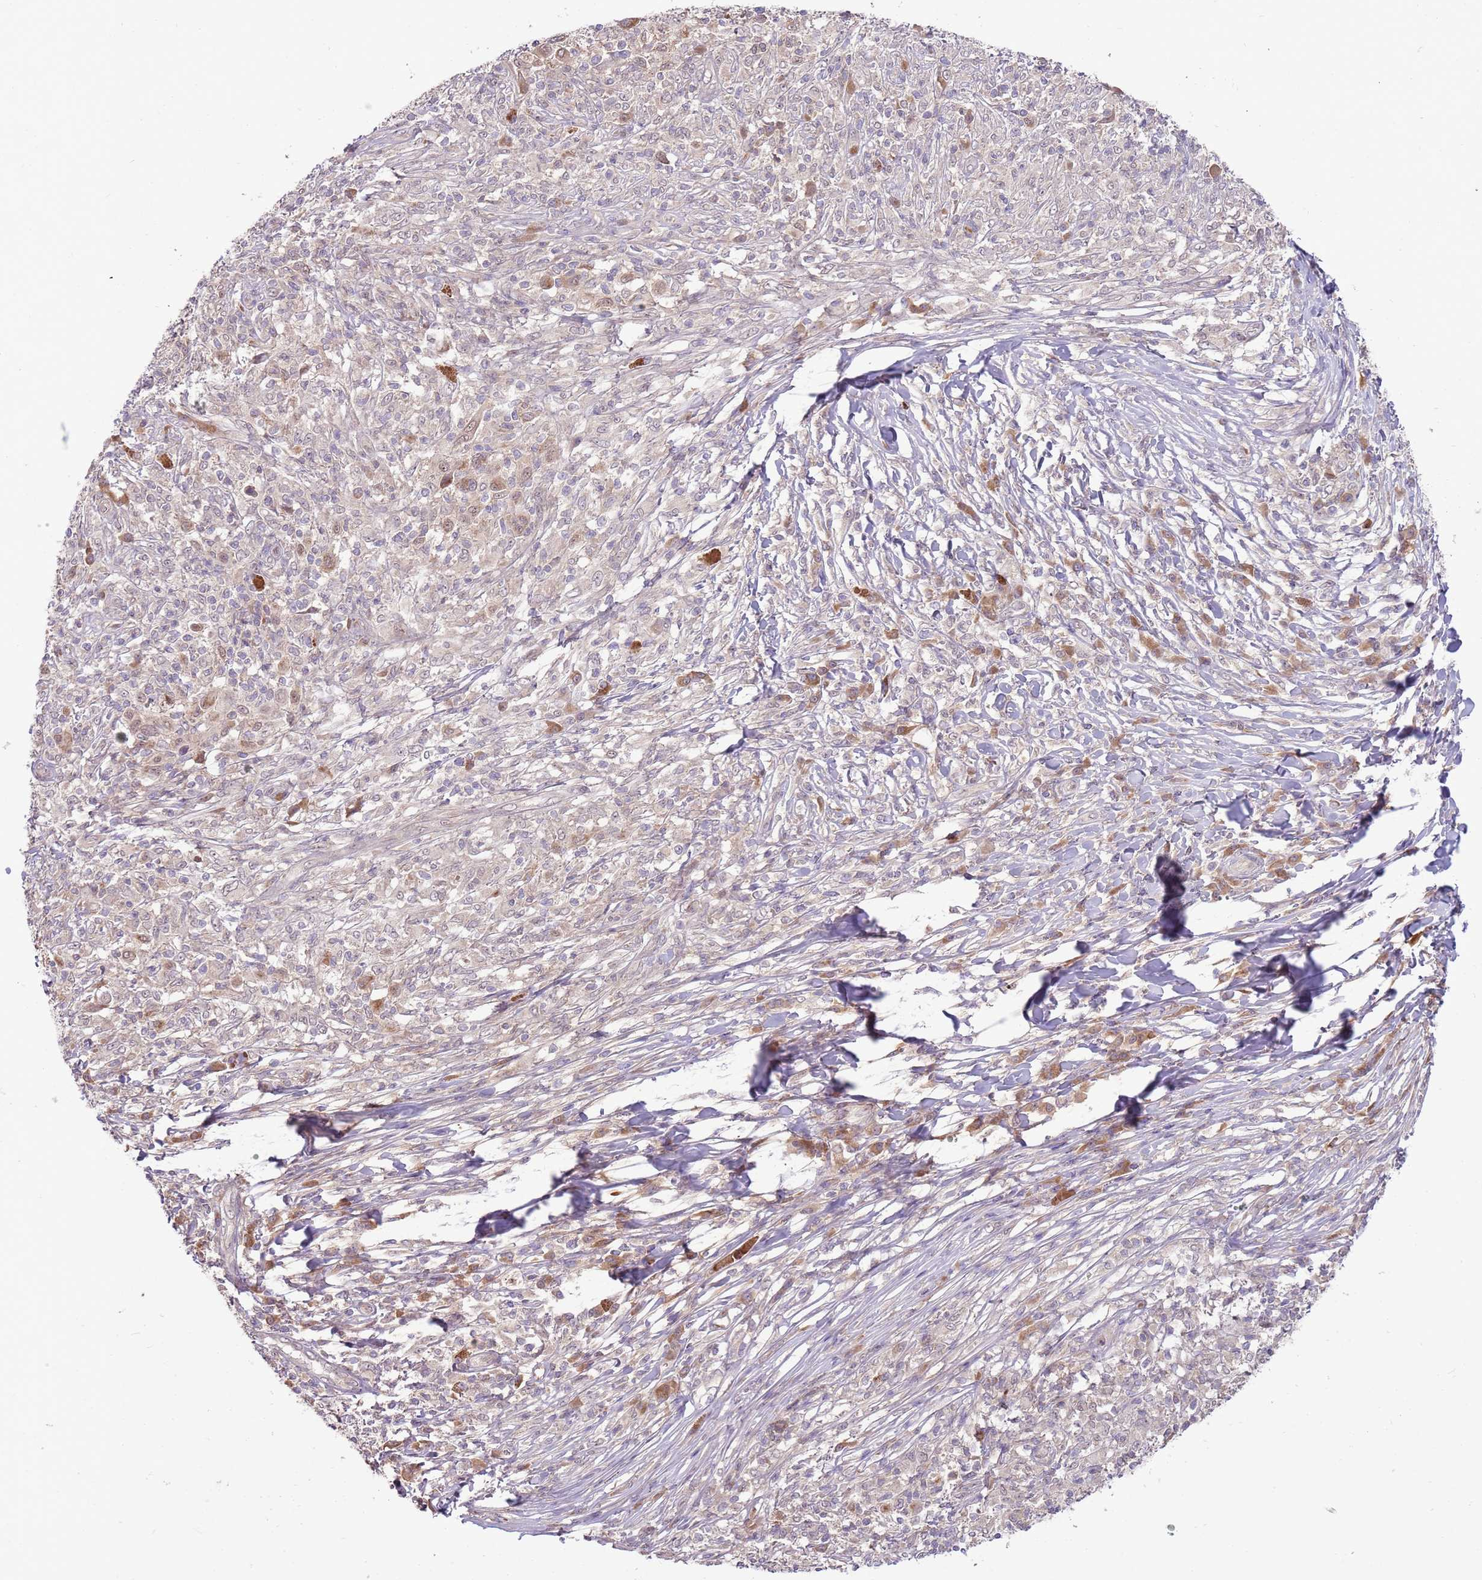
{"staining": {"intensity": "negative", "quantity": "none", "location": "none"}, "tissue": "melanoma", "cell_type": "Tumor cells", "image_type": "cancer", "snomed": [{"axis": "morphology", "description": "Malignant melanoma, NOS"}, {"axis": "topography", "description": "Skin"}], "caption": "The photomicrograph reveals no significant staining in tumor cells of melanoma.", "gene": "NBPF6", "patient": {"sex": "male", "age": 66}}